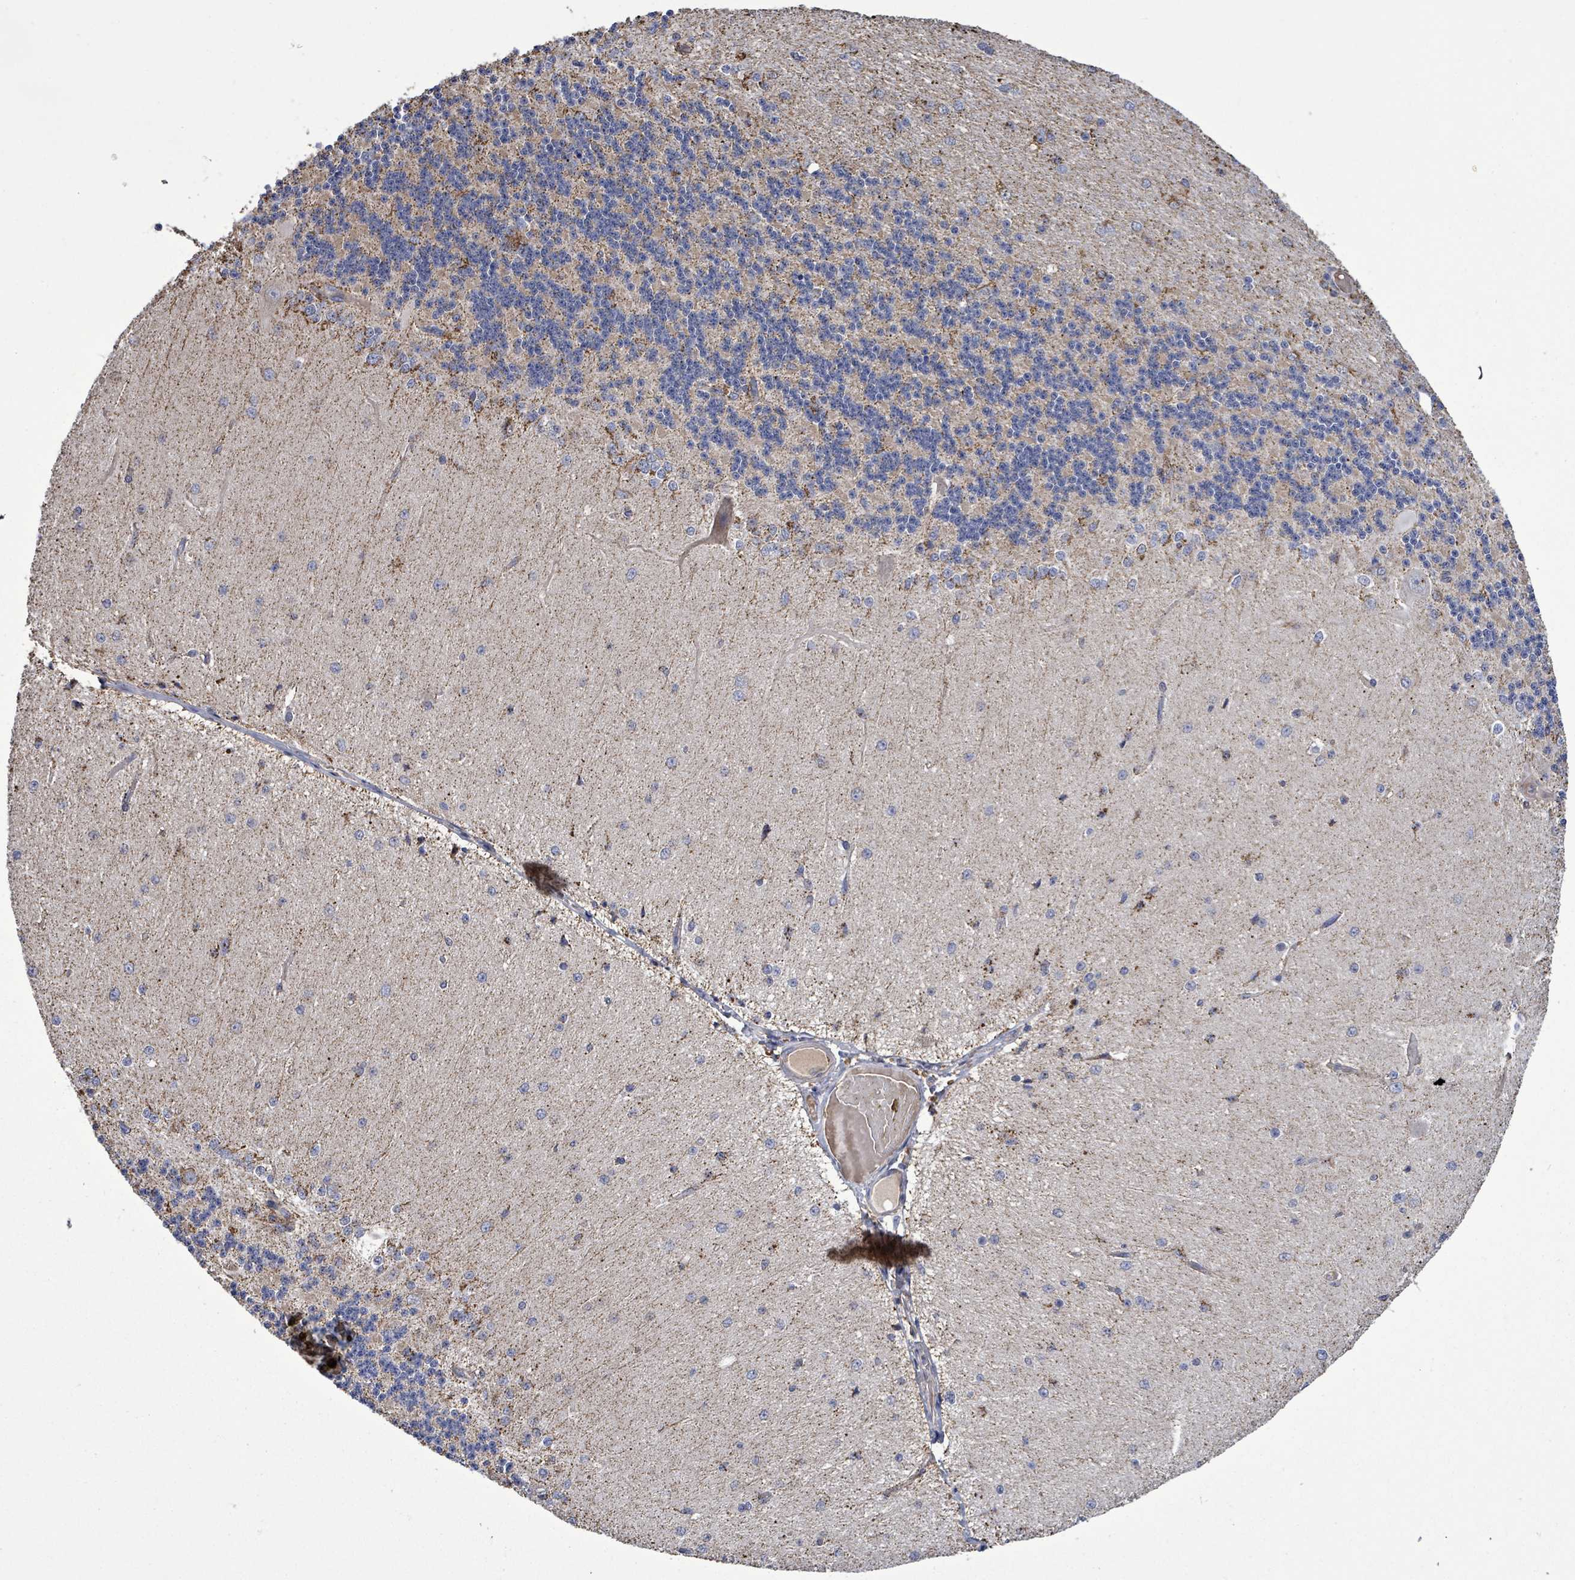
{"staining": {"intensity": "moderate", "quantity": "25%-75%", "location": "cytoplasmic/membranous"}, "tissue": "cerebellum", "cell_type": "Cells in granular layer", "image_type": "normal", "snomed": [{"axis": "morphology", "description": "Normal tissue, NOS"}, {"axis": "topography", "description": "Cerebellum"}], "caption": "Immunohistochemistry (IHC) of normal cerebellum shows medium levels of moderate cytoplasmic/membranous positivity in about 25%-75% of cells in granular layer.", "gene": "MTMR12", "patient": {"sex": "female", "age": 29}}